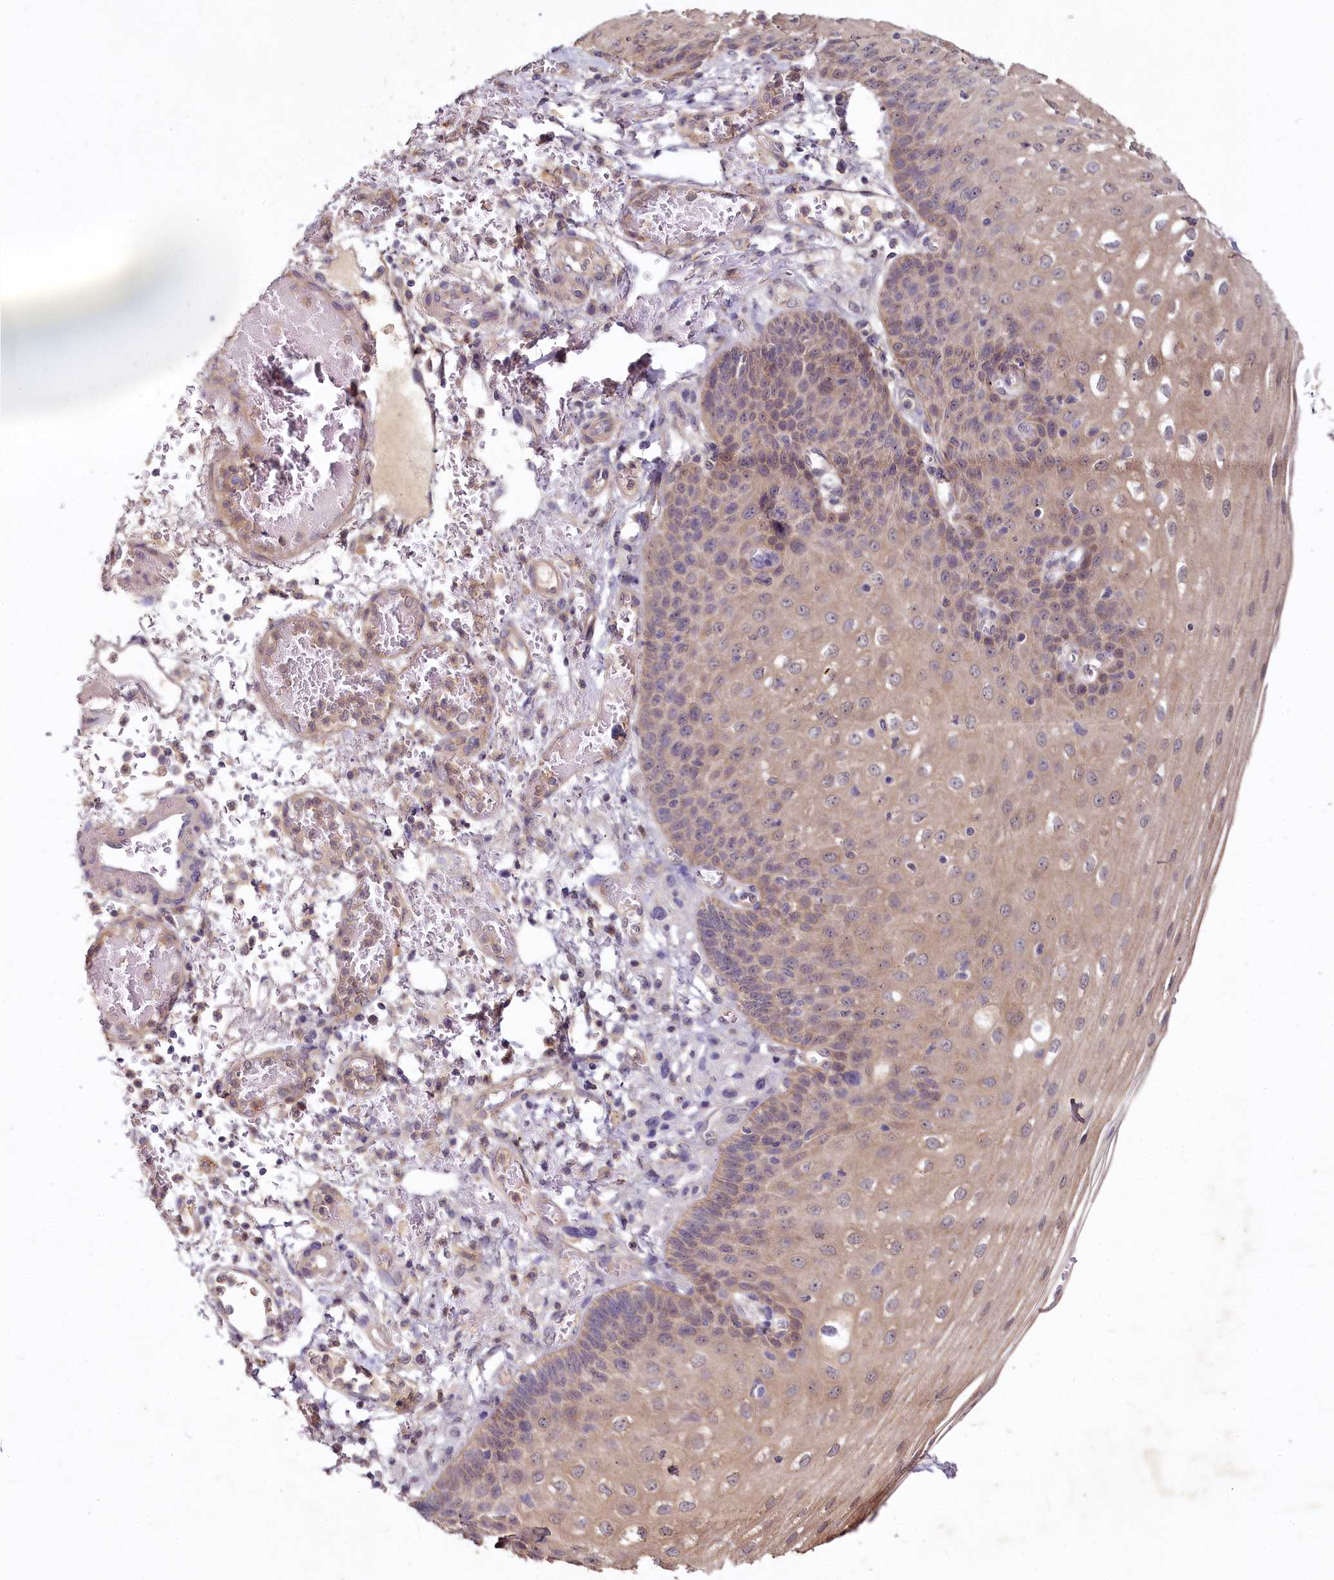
{"staining": {"intensity": "weak", "quantity": ">75%", "location": "cytoplasmic/membranous"}, "tissue": "esophagus", "cell_type": "Squamous epithelial cells", "image_type": "normal", "snomed": [{"axis": "morphology", "description": "Normal tissue, NOS"}, {"axis": "topography", "description": "Esophagus"}], "caption": "High-power microscopy captured an immunohistochemistry photomicrograph of benign esophagus, revealing weak cytoplasmic/membranous staining in about >75% of squamous epithelial cells.", "gene": "HERC3", "patient": {"sex": "male", "age": 81}}